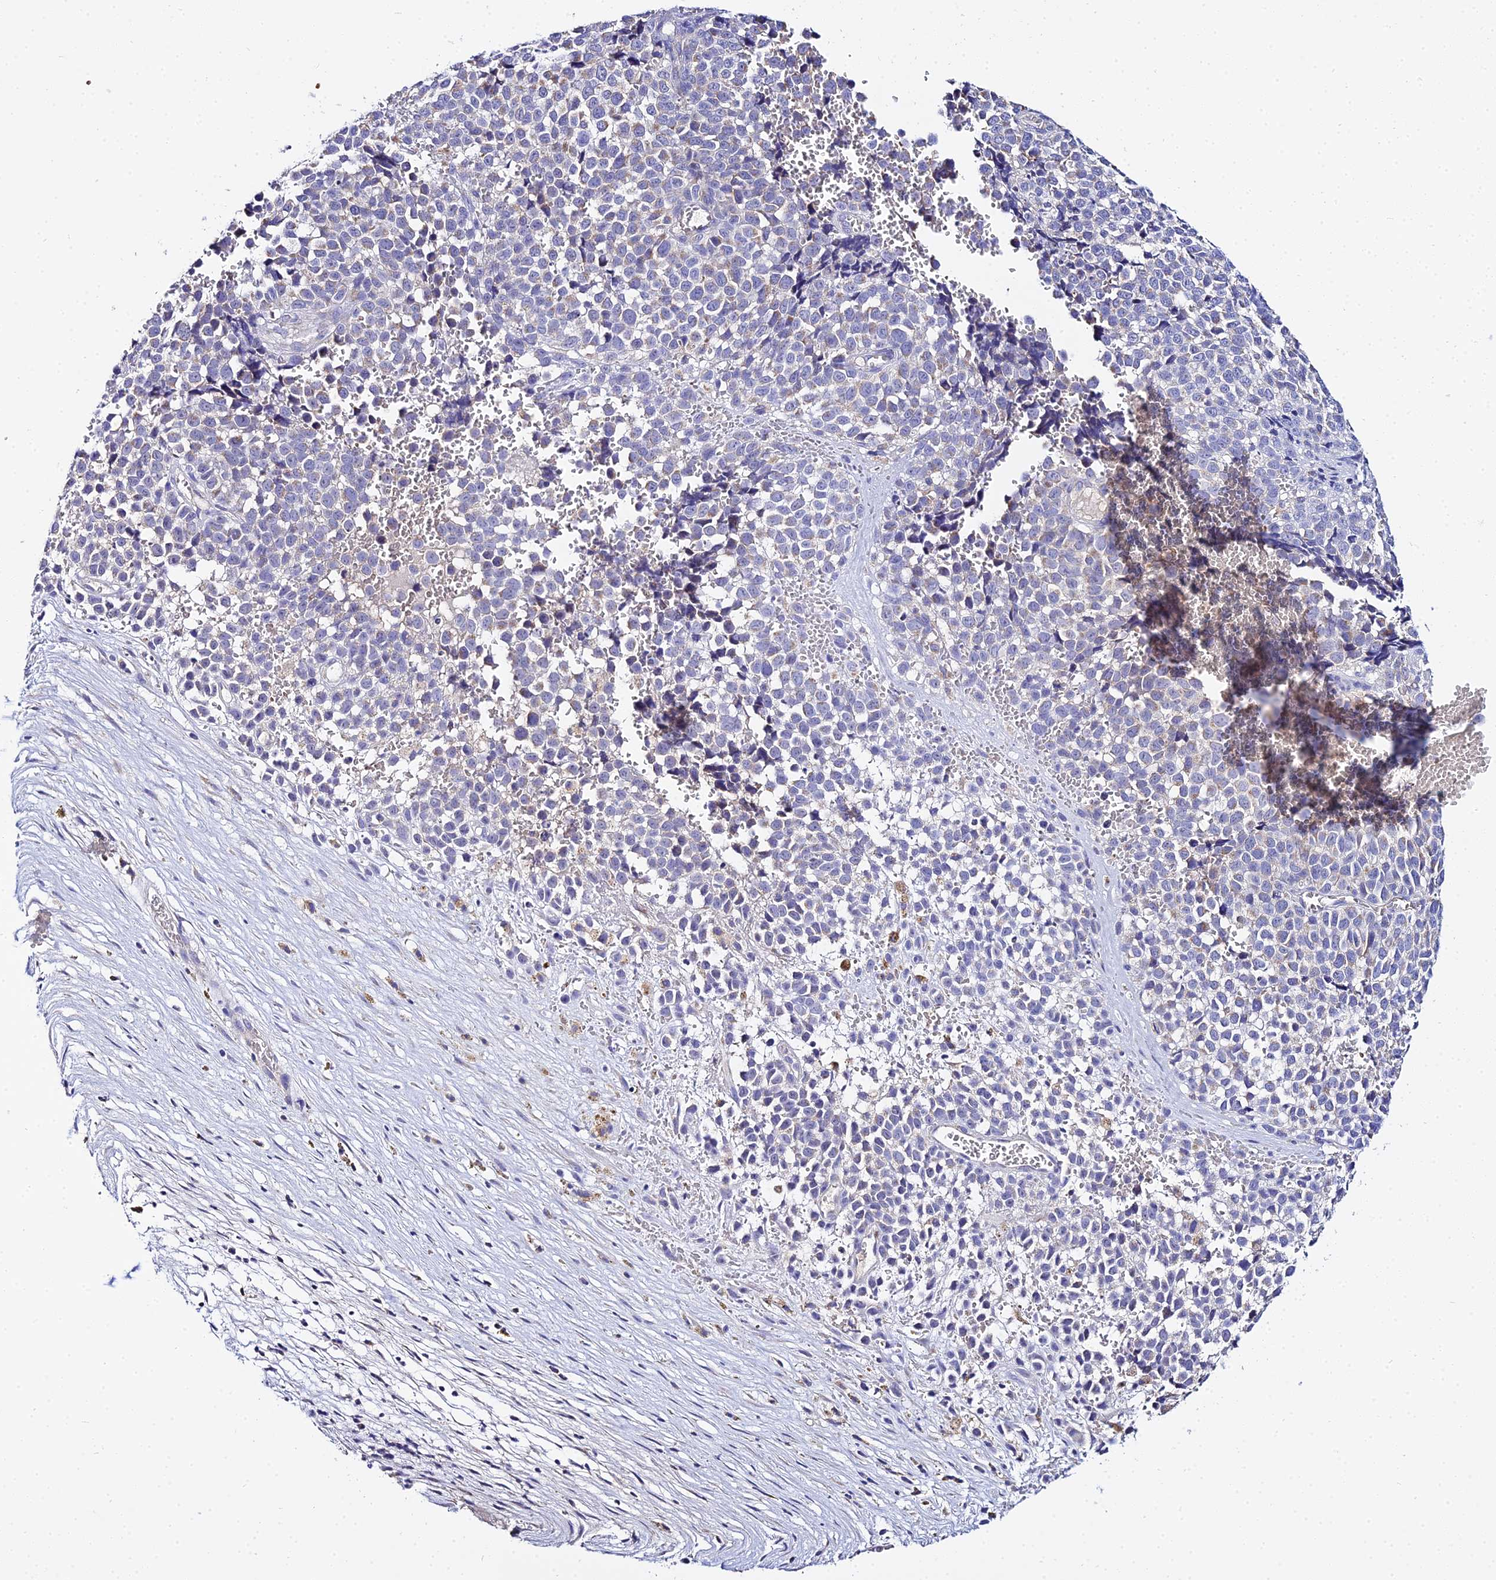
{"staining": {"intensity": "negative", "quantity": "none", "location": "none"}, "tissue": "melanoma", "cell_type": "Tumor cells", "image_type": "cancer", "snomed": [{"axis": "morphology", "description": "Malignant melanoma, NOS"}, {"axis": "topography", "description": "Nose, NOS"}], "caption": "Immunohistochemical staining of human melanoma shows no significant staining in tumor cells.", "gene": "TYW5", "patient": {"sex": "female", "age": 48}}